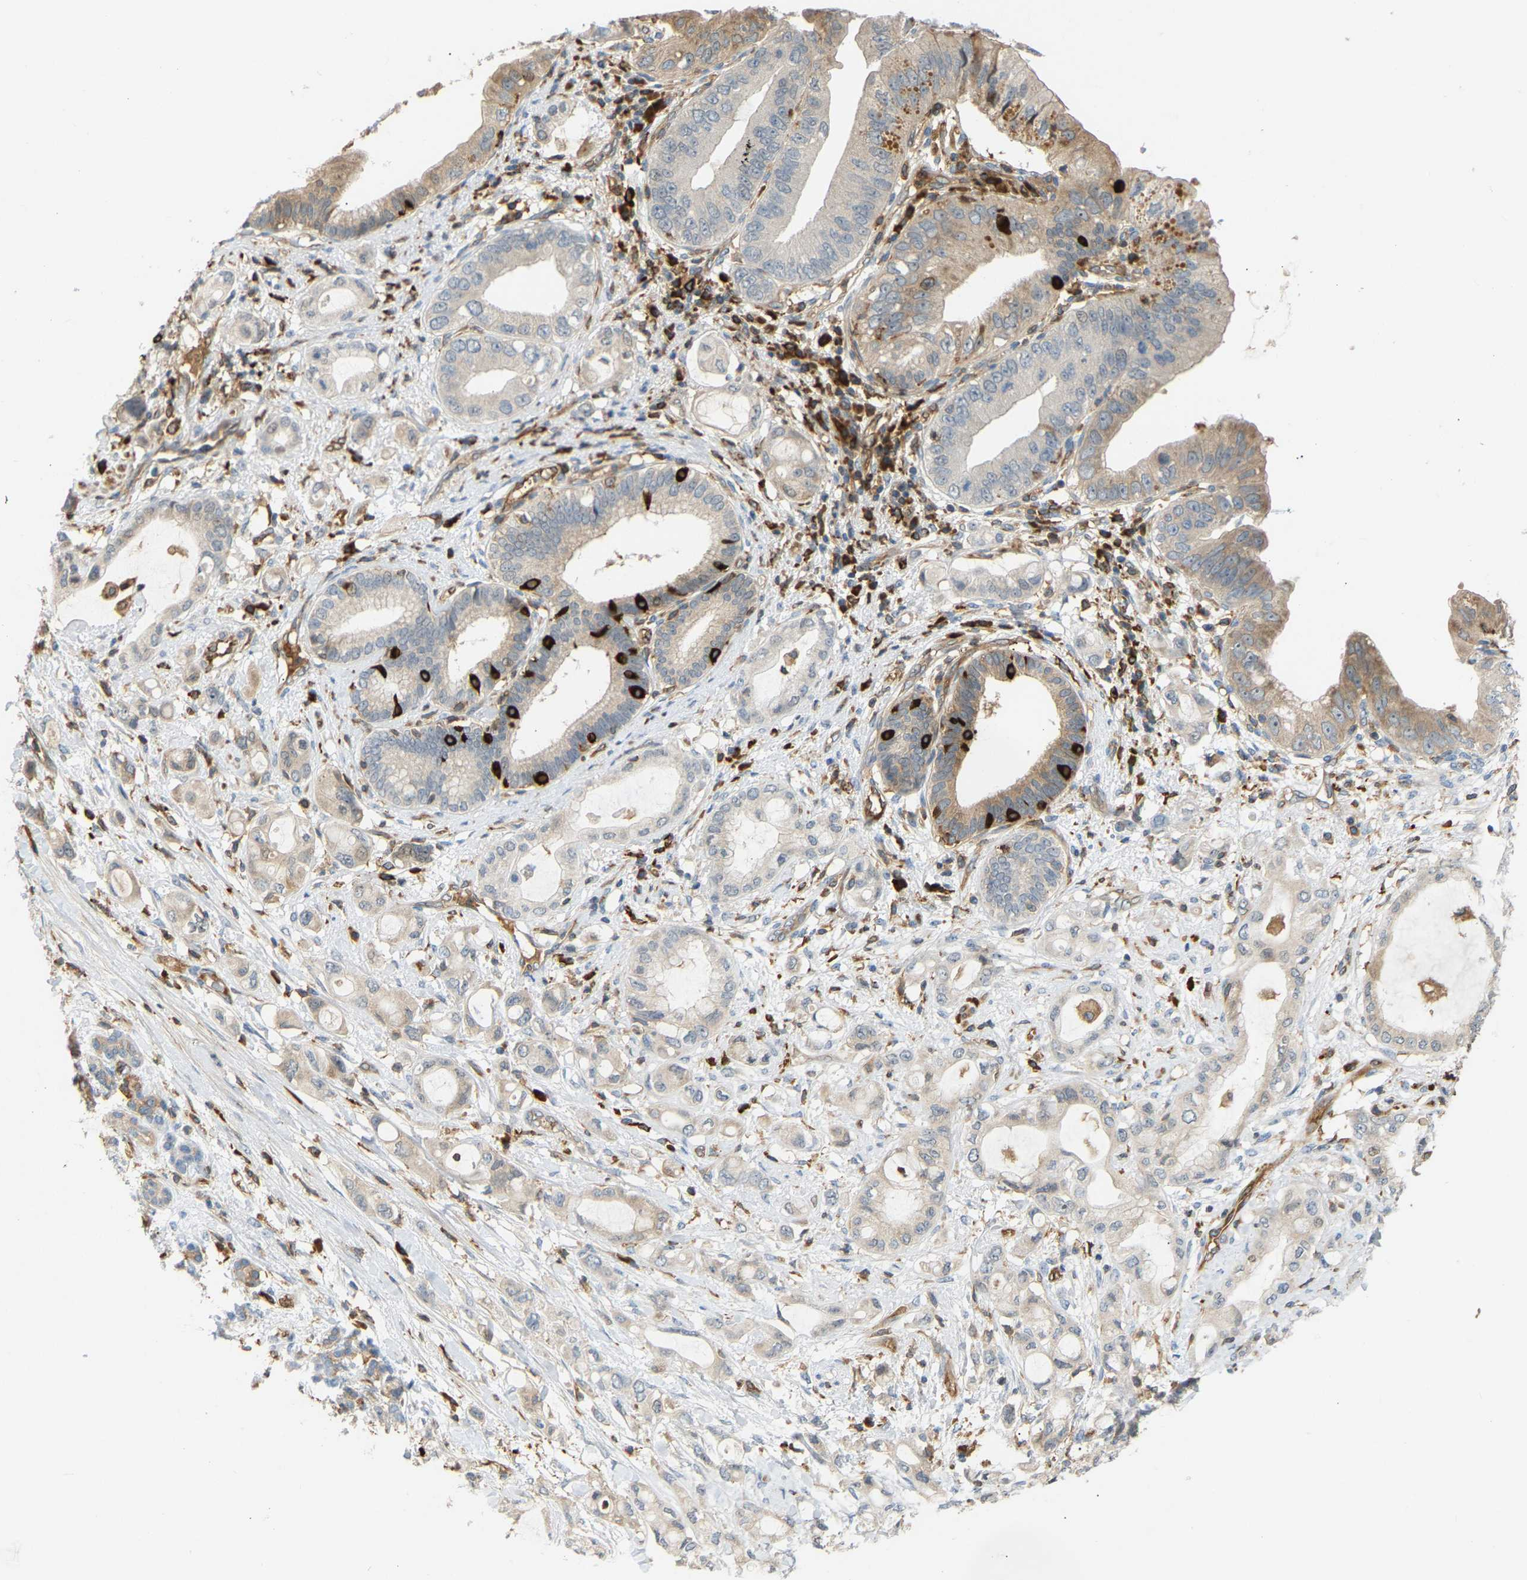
{"staining": {"intensity": "strong", "quantity": "<25%", "location": "cytoplasmic/membranous"}, "tissue": "pancreatic cancer", "cell_type": "Tumor cells", "image_type": "cancer", "snomed": [{"axis": "morphology", "description": "Adenocarcinoma, NOS"}, {"axis": "topography", "description": "Pancreas"}], "caption": "A medium amount of strong cytoplasmic/membranous expression is present in about <25% of tumor cells in pancreatic cancer (adenocarcinoma) tissue.", "gene": "PLCG2", "patient": {"sex": "female", "age": 56}}